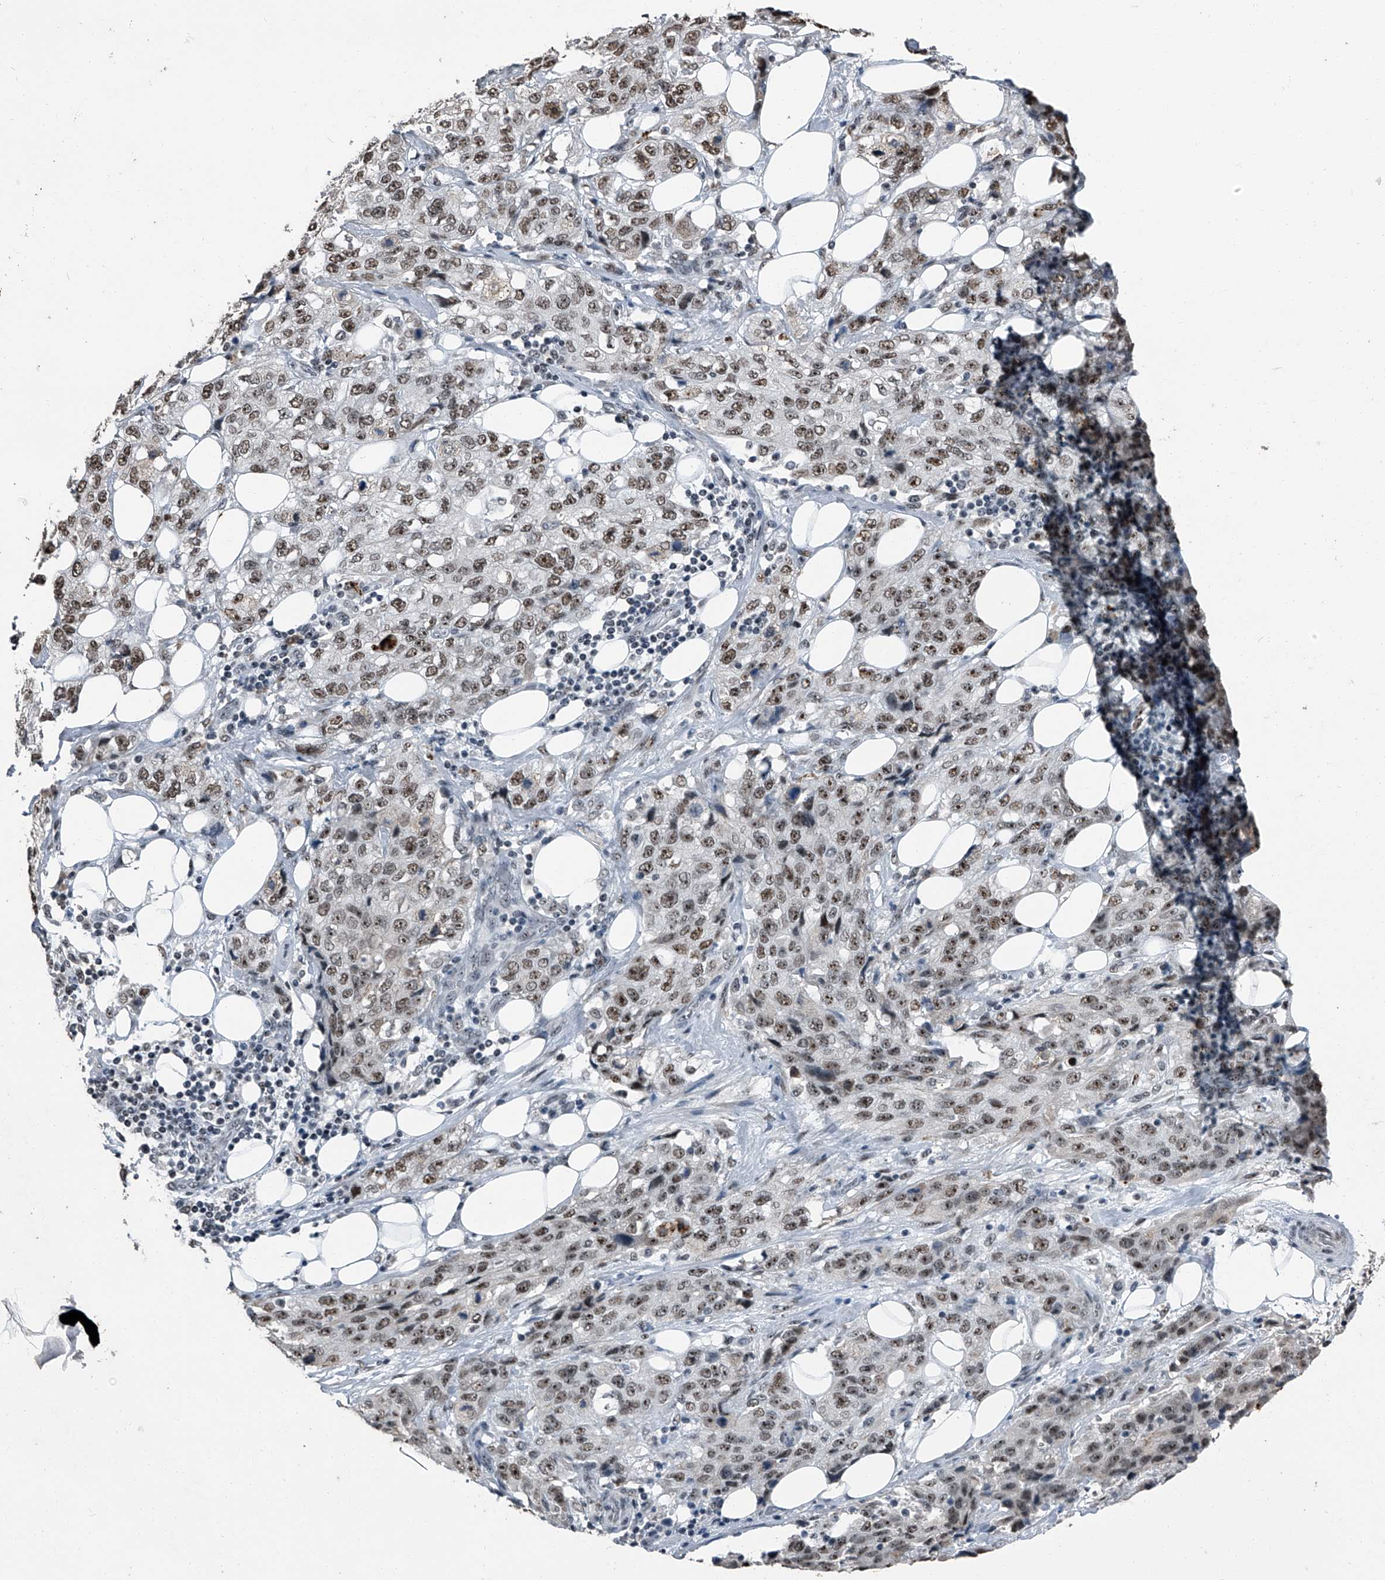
{"staining": {"intensity": "moderate", "quantity": ">75%", "location": "nuclear"}, "tissue": "stomach cancer", "cell_type": "Tumor cells", "image_type": "cancer", "snomed": [{"axis": "morphology", "description": "Adenocarcinoma, NOS"}, {"axis": "topography", "description": "Stomach"}], "caption": "Protein staining demonstrates moderate nuclear expression in about >75% of tumor cells in stomach cancer (adenocarcinoma).", "gene": "TCOF1", "patient": {"sex": "male", "age": 48}}